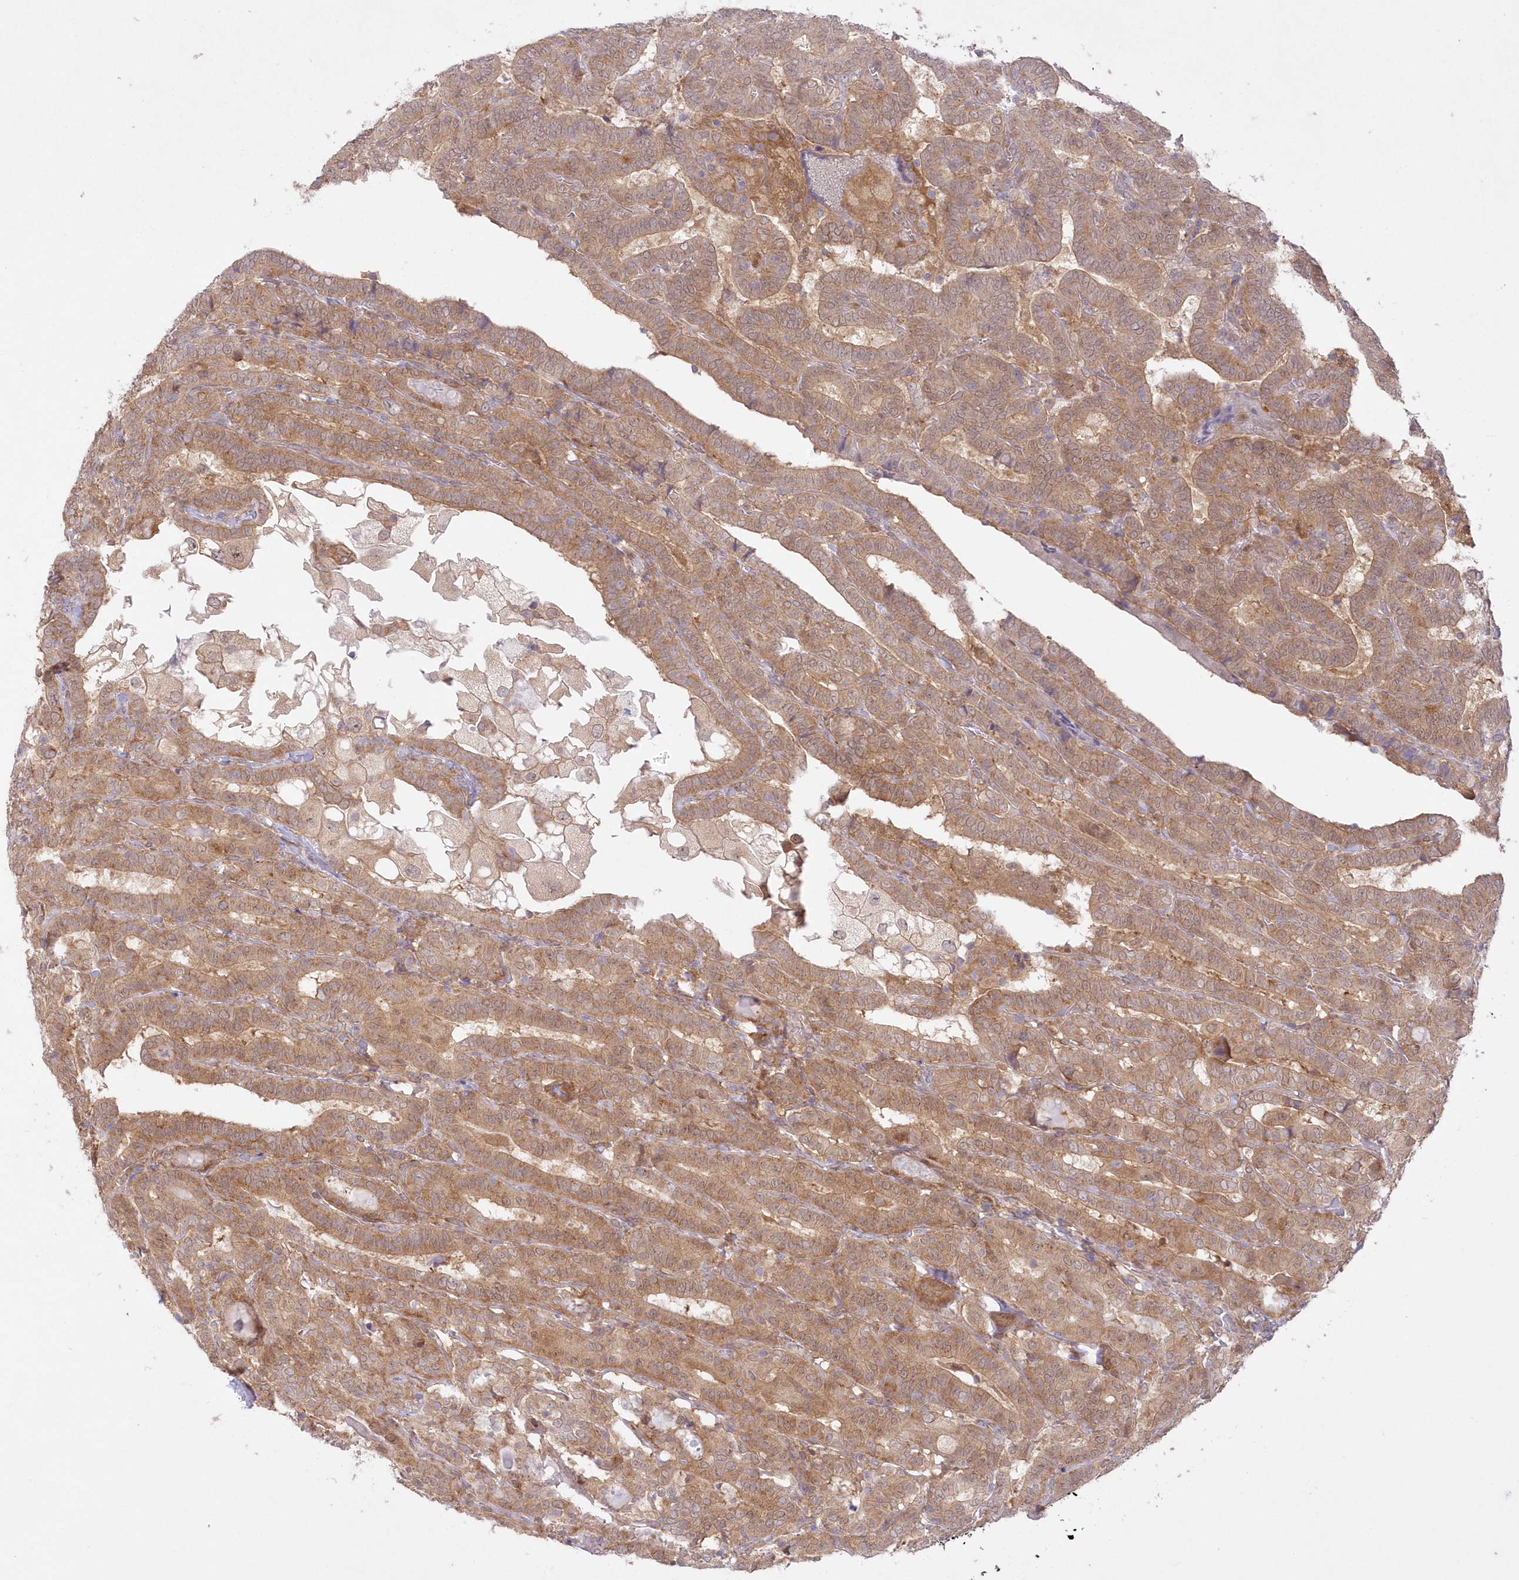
{"staining": {"intensity": "moderate", "quantity": ">75%", "location": "cytoplasmic/membranous"}, "tissue": "thyroid cancer", "cell_type": "Tumor cells", "image_type": "cancer", "snomed": [{"axis": "morphology", "description": "Papillary adenocarcinoma, NOS"}, {"axis": "topography", "description": "Thyroid gland"}], "caption": "The micrograph shows a brown stain indicating the presence of a protein in the cytoplasmic/membranous of tumor cells in papillary adenocarcinoma (thyroid). The protein is shown in brown color, while the nuclei are stained blue.", "gene": "RNPEP", "patient": {"sex": "female", "age": 72}}